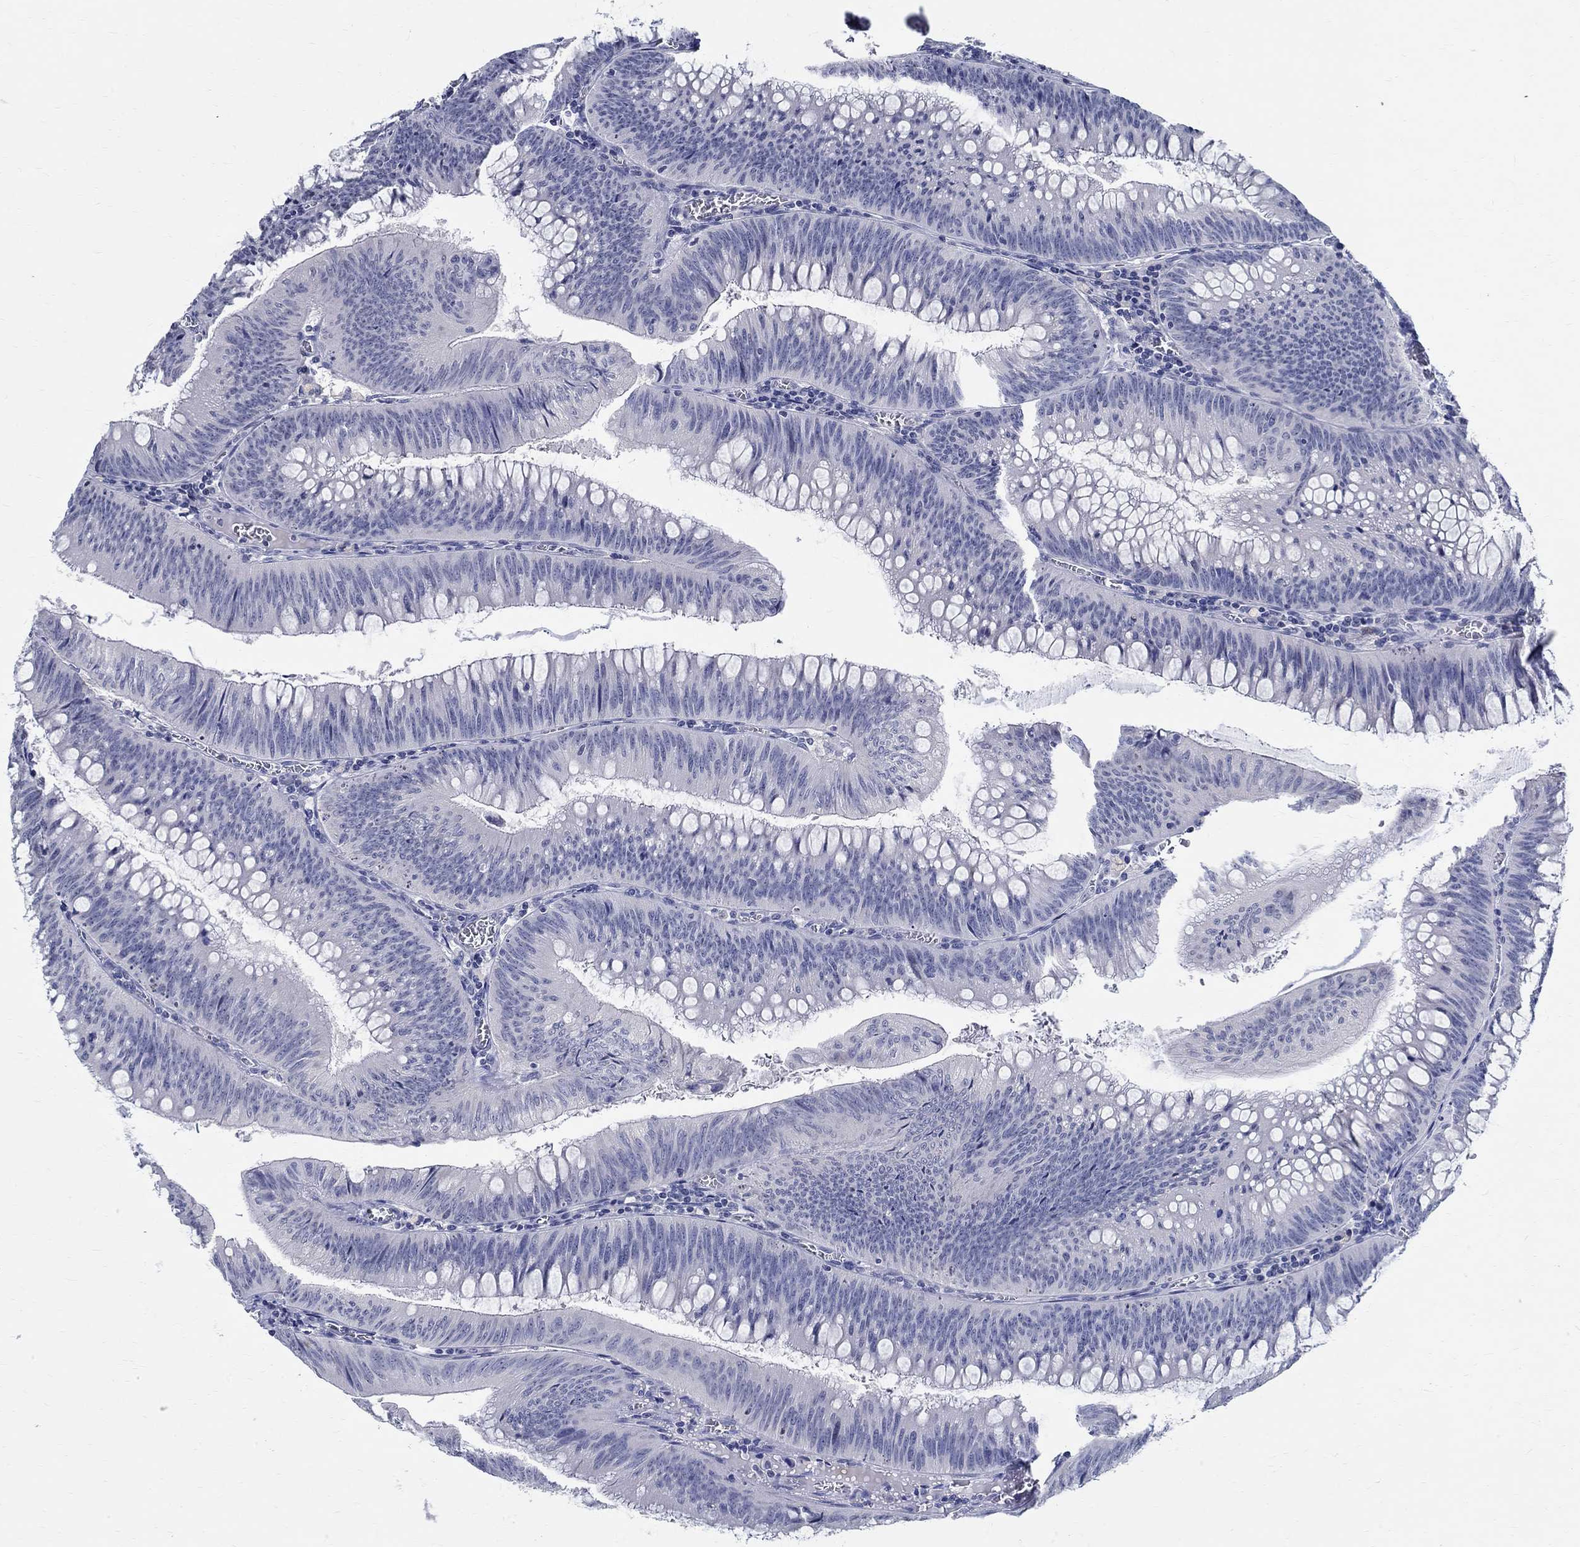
{"staining": {"intensity": "negative", "quantity": "none", "location": "none"}, "tissue": "colorectal cancer", "cell_type": "Tumor cells", "image_type": "cancer", "snomed": [{"axis": "morphology", "description": "Adenocarcinoma, NOS"}, {"axis": "topography", "description": "Rectum"}], "caption": "Immunohistochemistry histopathology image of neoplastic tissue: colorectal cancer stained with DAB (3,3'-diaminobenzidine) displays no significant protein positivity in tumor cells. (DAB immunohistochemistry visualized using brightfield microscopy, high magnification).", "gene": "CETN1", "patient": {"sex": "female", "age": 72}}